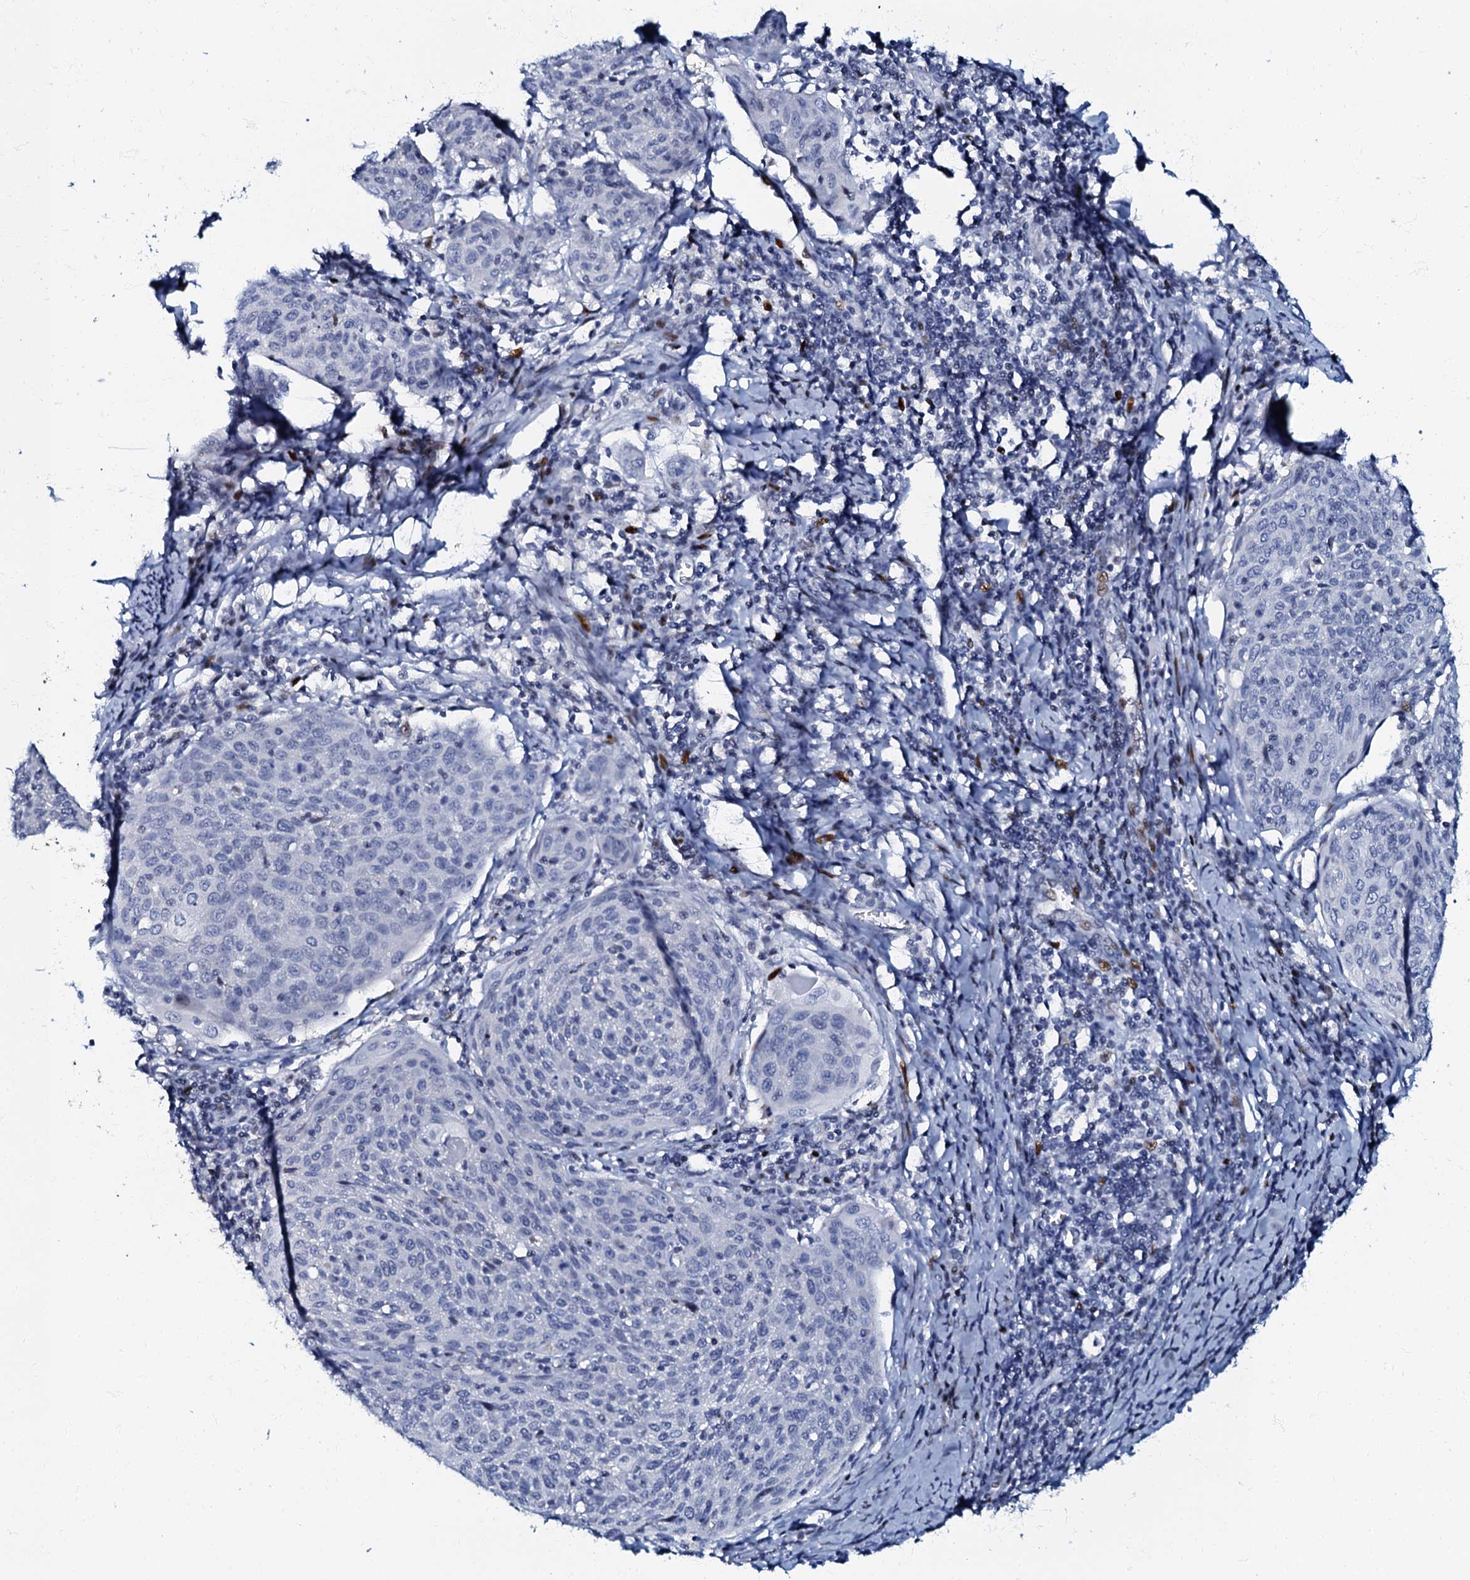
{"staining": {"intensity": "negative", "quantity": "none", "location": "none"}, "tissue": "cervical cancer", "cell_type": "Tumor cells", "image_type": "cancer", "snomed": [{"axis": "morphology", "description": "Squamous cell carcinoma, NOS"}, {"axis": "topography", "description": "Cervix"}], "caption": "IHC photomicrograph of cervical cancer stained for a protein (brown), which displays no positivity in tumor cells.", "gene": "MFSD5", "patient": {"sex": "female", "age": 67}}